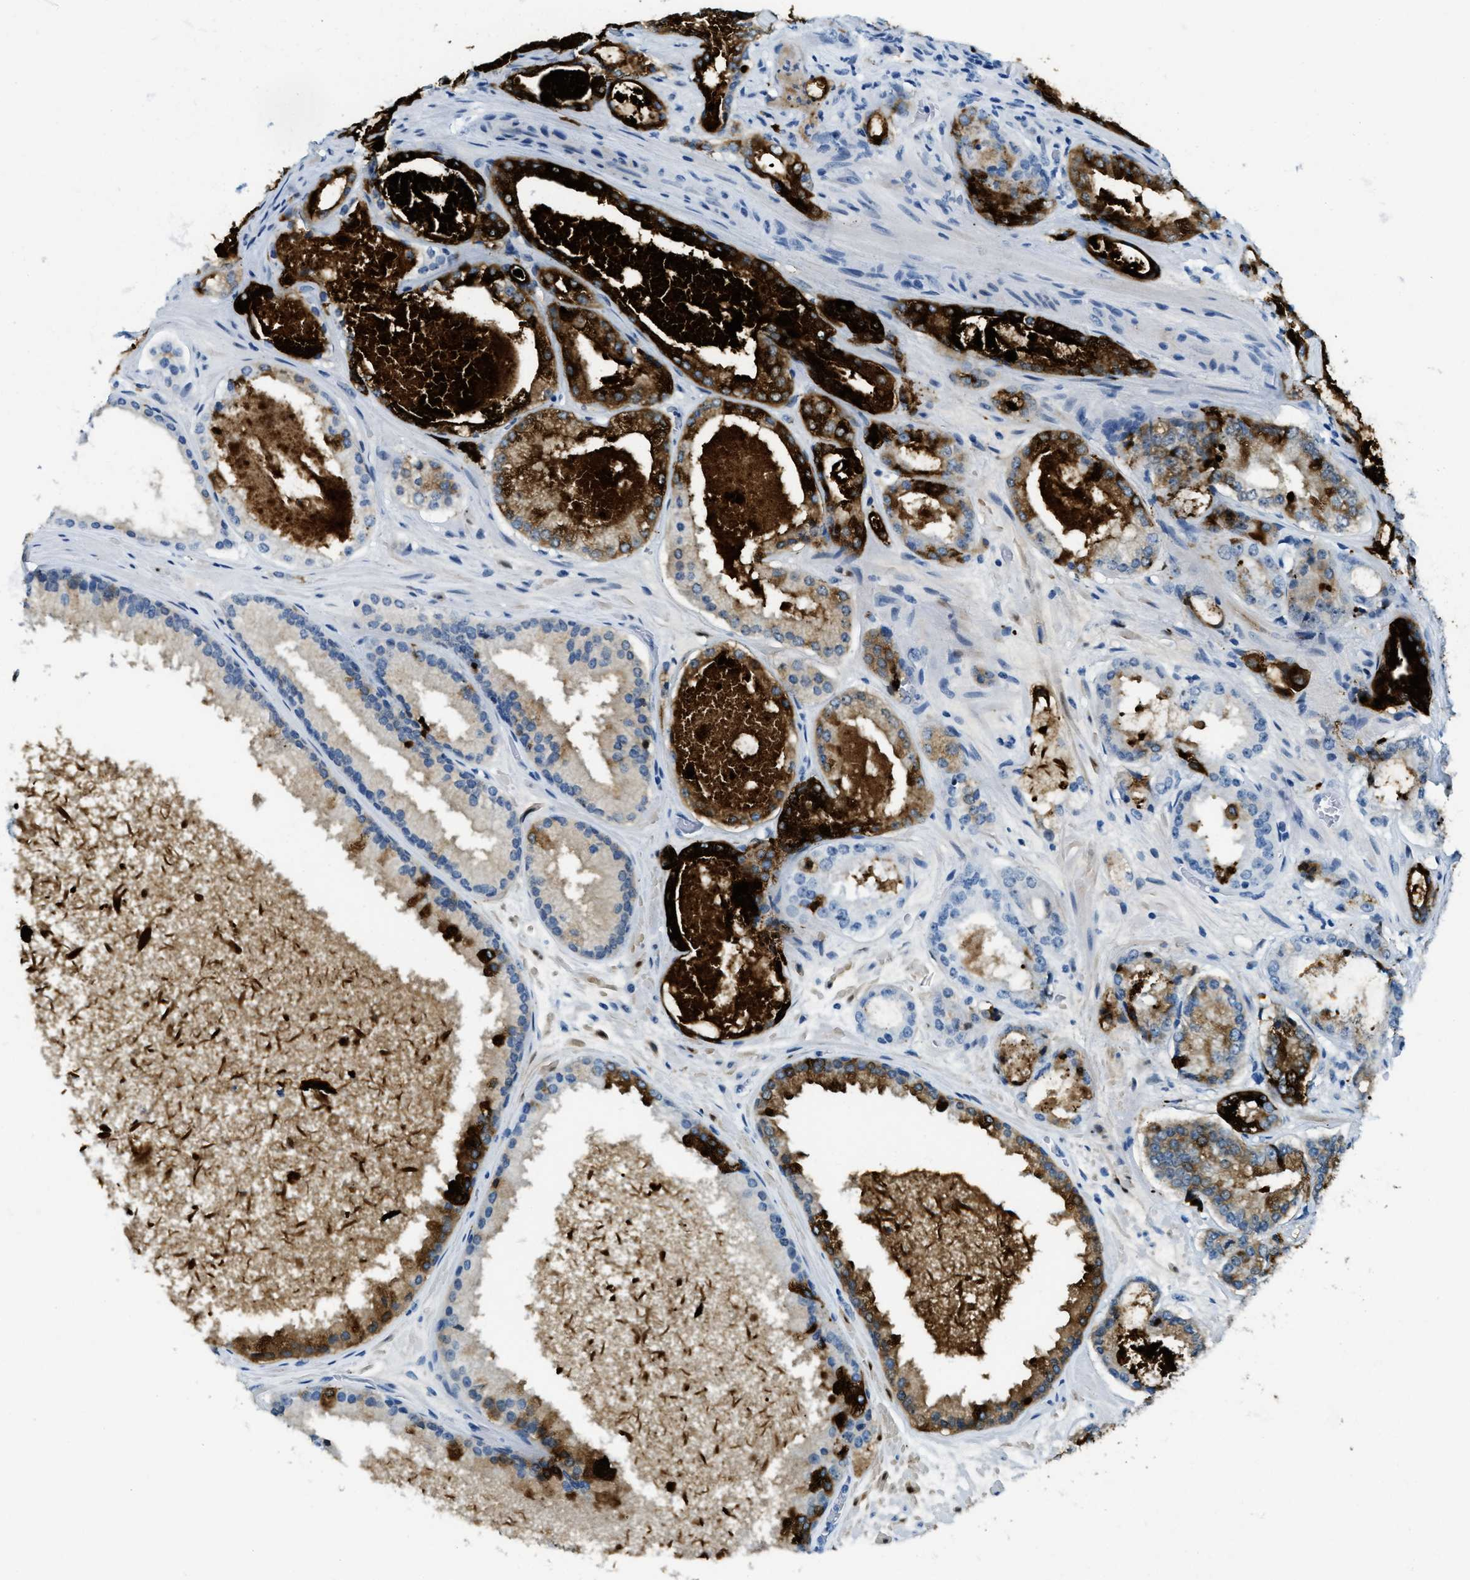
{"staining": {"intensity": "strong", "quantity": "25%-75%", "location": "cytoplasmic/membranous"}, "tissue": "prostate cancer", "cell_type": "Tumor cells", "image_type": "cancer", "snomed": [{"axis": "morphology", "description": "Adenocarcinoma, High grade"}, {"axis": "topography", "description": "Prostate"}], "caption": "Adenocarcinoma (high-grade) (prostate) was stained to show a protein in brown. There is high levels of strong cytoplasmic/membranous expression in about 25%-75% of tumor cells. (Stains: DAB (3,3'-diaminobenzidine) in brown, nuclei in blue, Microscopy: brightfield microscopy at high magnification).", "gene": "PLA2G2A", "patient": {"sex": "male", "age": 65}}